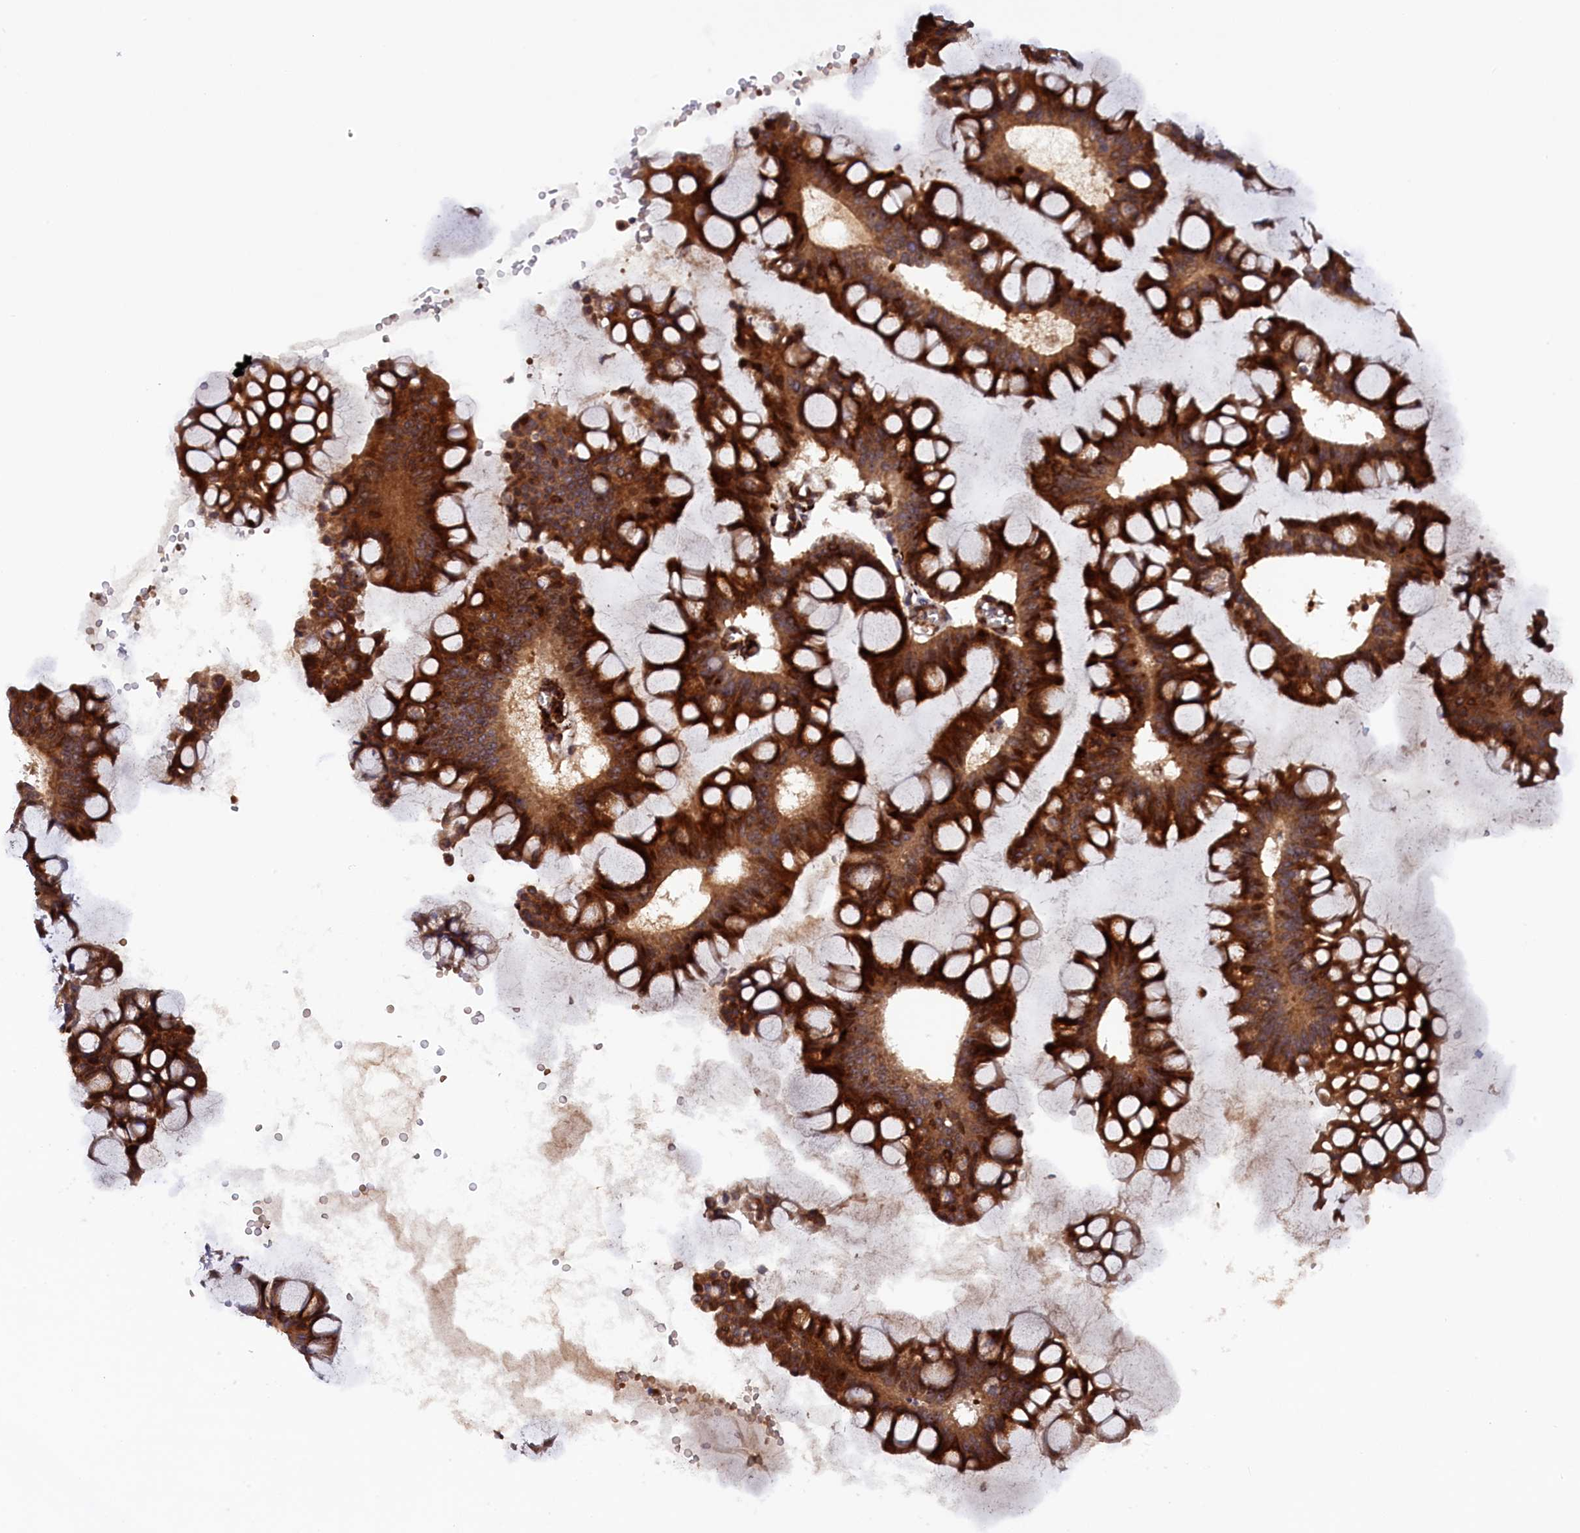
{"staining": {"intensity": "strong", "quantity": ">75%", "location": "cytoplasmic/membranous"}, "tissue": "ovarian cancer", "cell_type": "Tumor cells", "image_type": "cancer", "snomed": [{"axis": "morphology", "description": "Cystadenocarcinoma, mucinous, NOS"}, {"axis": "topography", "description": "Ovary"}], "caption": "Protein staining of ovarian cancer (mucinous cystadenocarcinoma) tissue displays strong cytoplasmic/membranous staining in approximately >75% of tumor cells.", "gene": "ARRDC4", "patient": {"sex": "female", "age": 73}}